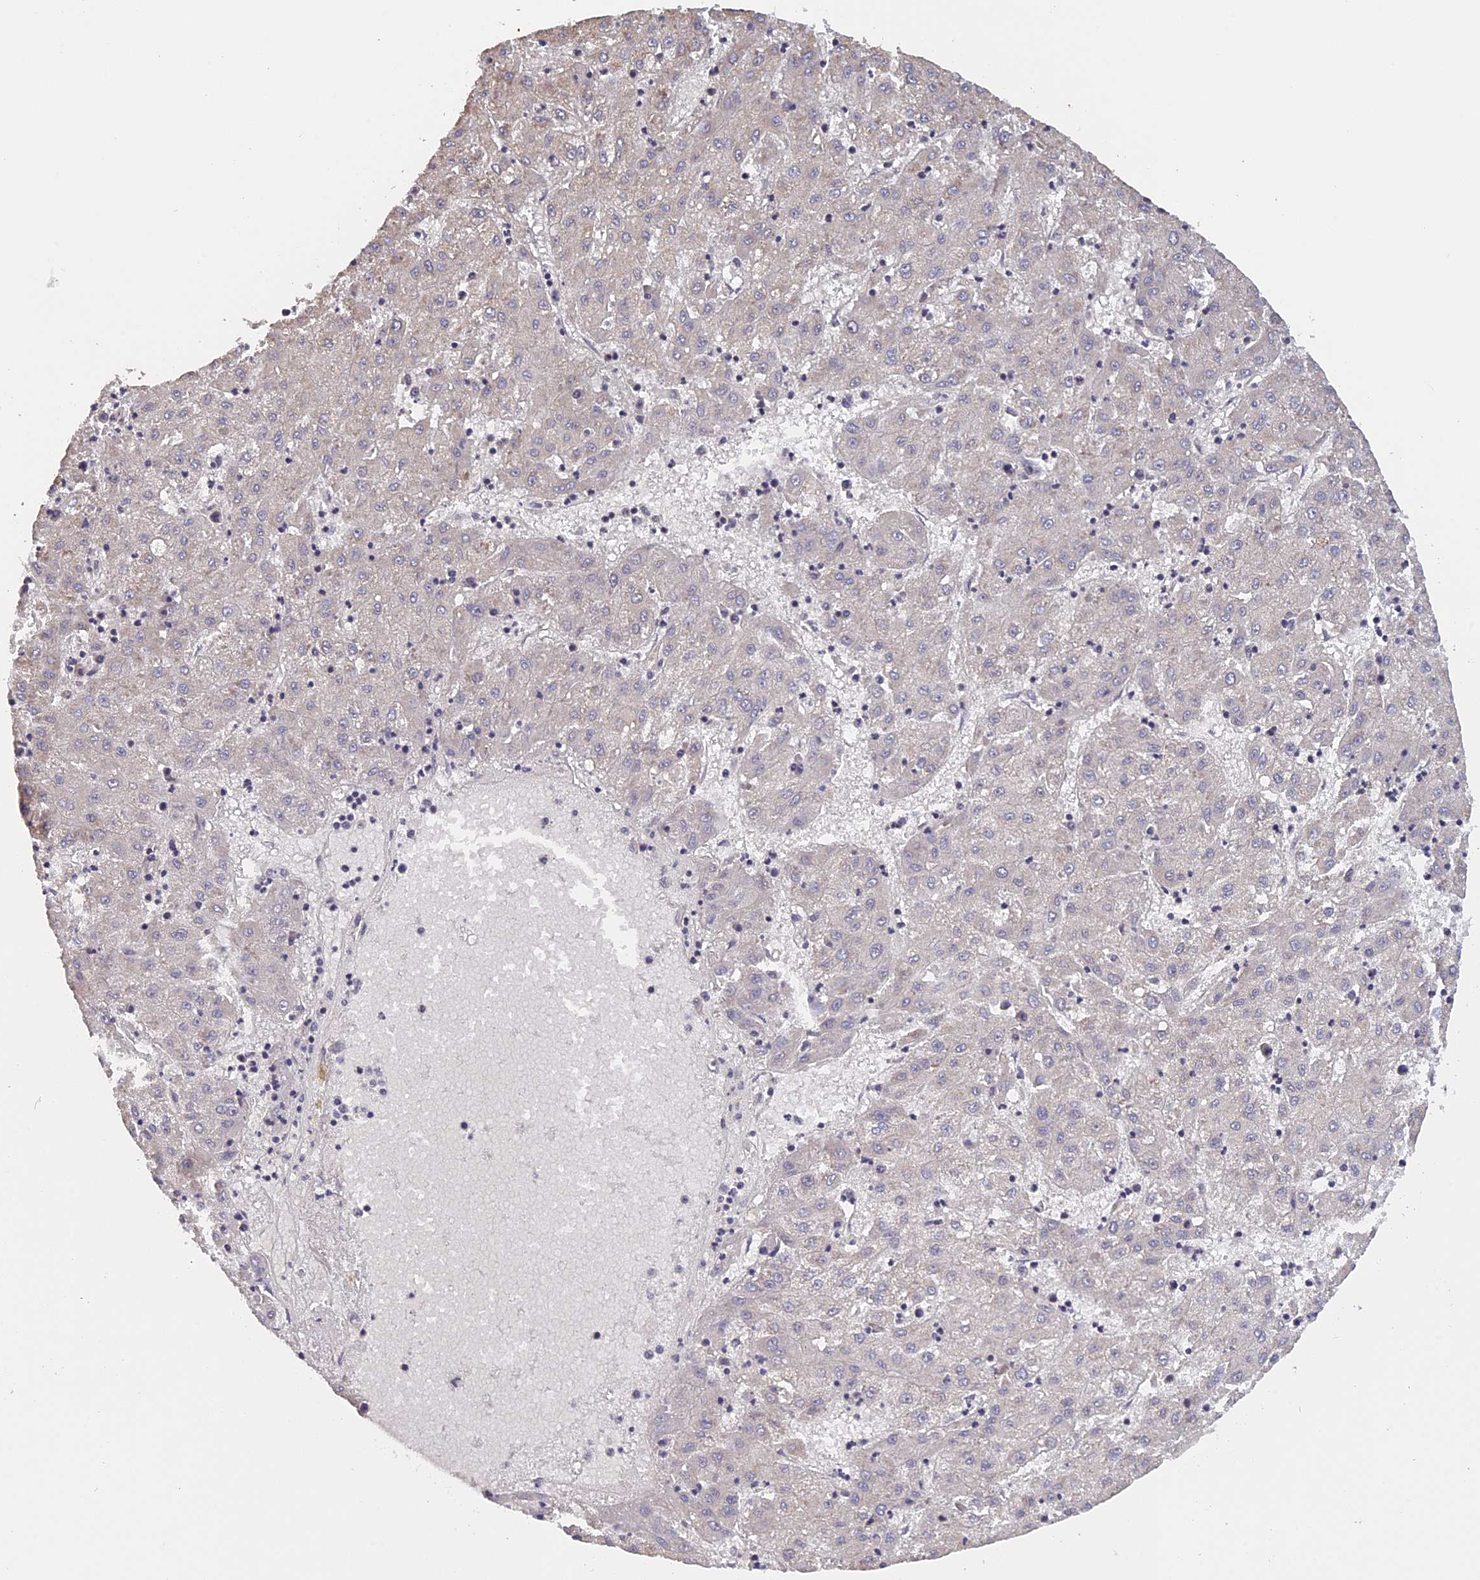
{"staining": {"intensity": "negative", "quantity": "none", "location": "none"}, "tissue": "liver cancer", "cell_type": "Tumor cells", "image_type": "cancer", "snomed": [{"axis": "morphology", "description": "Carcinoma, Hepatocellular, NOS"}, {"axis": "topography", "description": "Liver"}], "caption": "Liver cancer was stained to show a protein in brown. There is no significant positivity in tumor cells.", "gene": "MGA", "patient": {"sex": "male", "age": 72}}